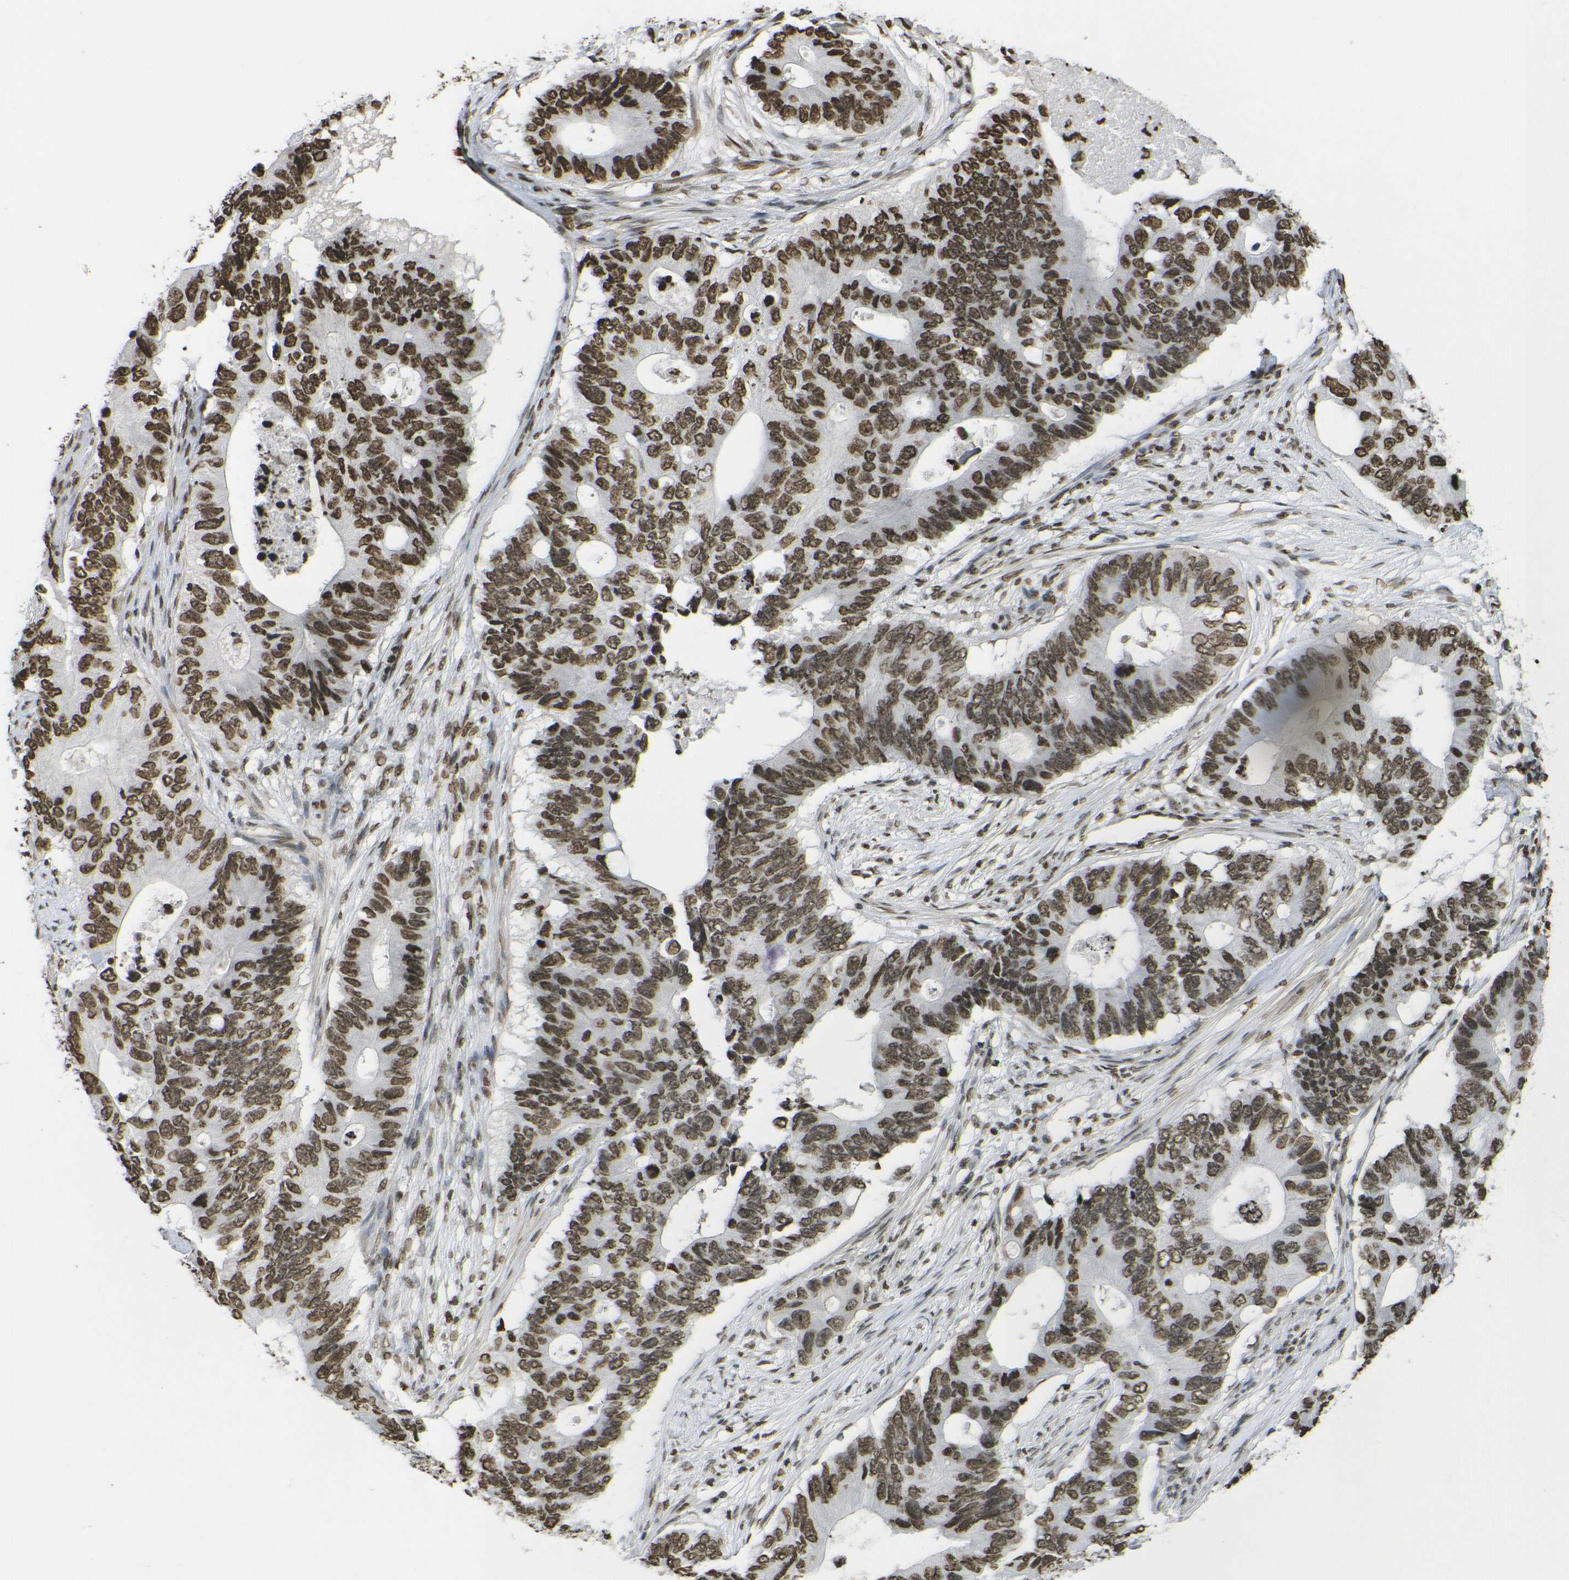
{"staining": {"intensity": "strong", "quantity": ">75%", "location": "nuclear"}, "tissue": "colorectal cancer", "cell_type": "Tumor cells", "image_type": "cancer", "snomed": [{"axis": "morphology", "description": "Adenocarcinoma, NOS"}, {"axis": "topography", "description": "Colon"}], "caption": "The immunohistochemical stain labels strong nuclear positivity in tumor cells of colorectal cancer tissue.", "gene": "H4C16", "patient": {"sex": "male", "age": 71}}